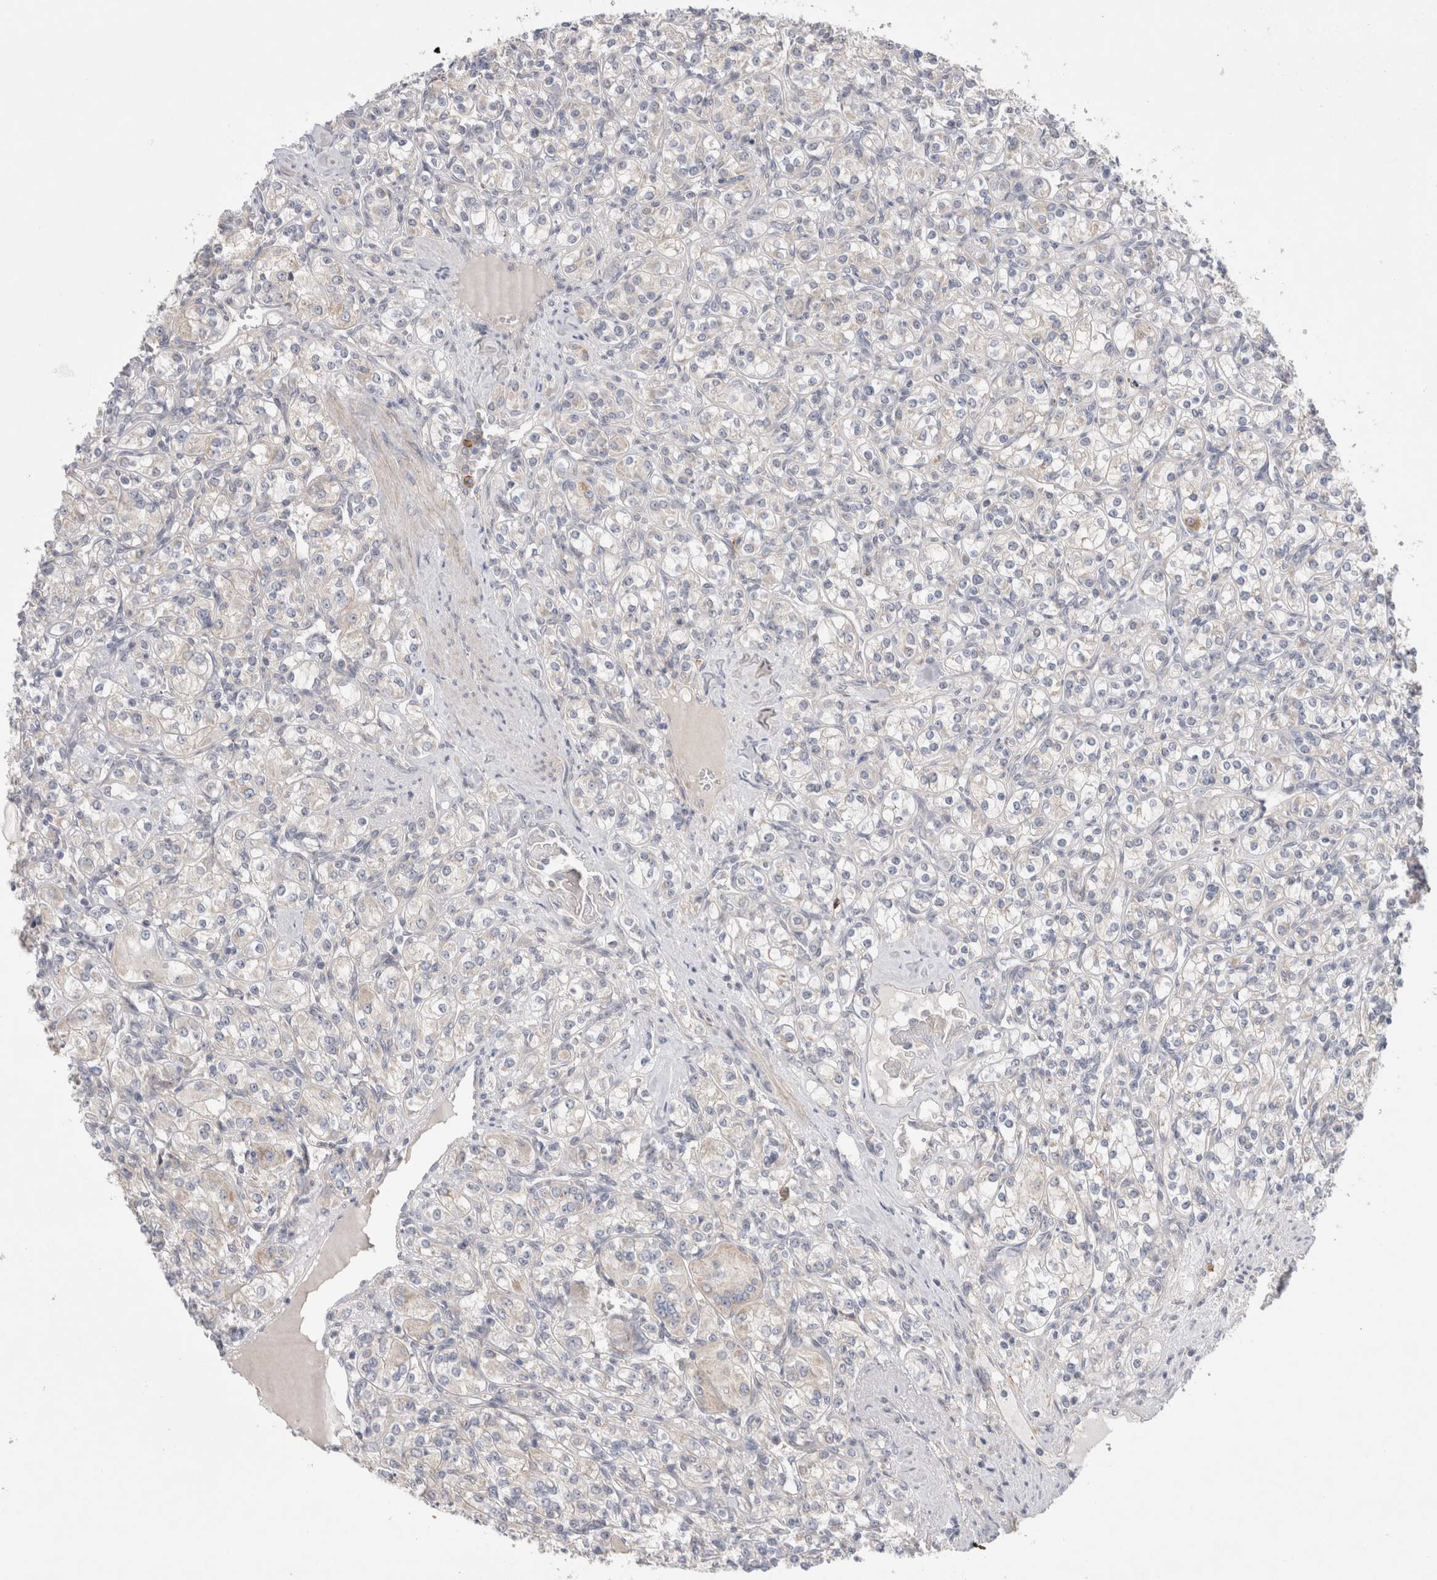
{"staining": {"intensity": "negative", "quantity": "none", "location": "none"}, "tissue": "renal cancer", "cell_type": "Tumor cells", "image_type": "cancer", "snomed": [{"axis": "morphology", "description": "Adenocarcinoma, NOS"}, {"axis": "topography", "description": "Kidney"}], "caption": "An immunohistochemistry (IHC) histopathology image of renal adenocarcinoma is shown. There is no staining in tumor cells of renal adenocarcinoma.", "gene": "GSDMB", "patient": {"sex": "male", "age": 77}}